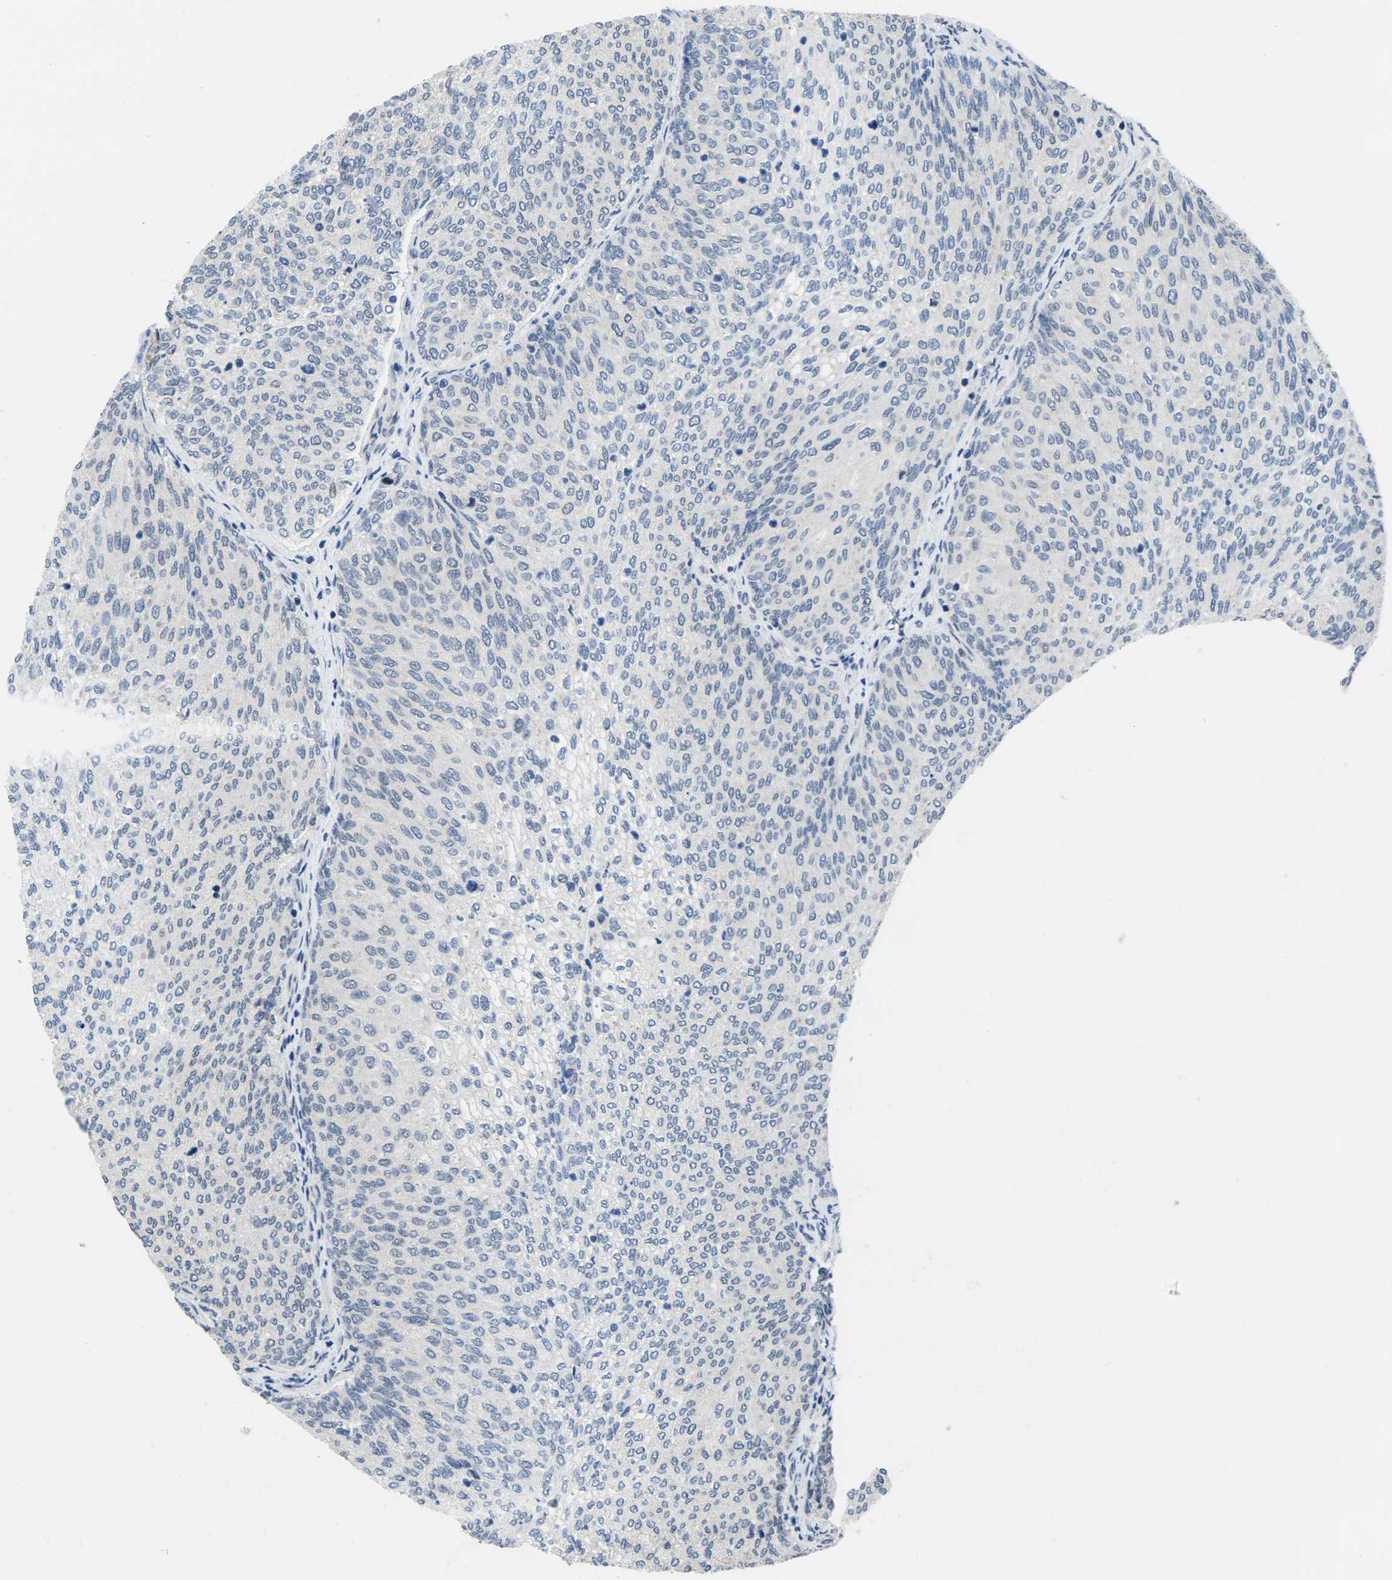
{"staining": {"intensity": "negative", "quantity": "none", "location": "none"}, "tissue": "urothelial cancer", "cell_type": "Tumor cells", "image_type": "cancer", "snomed": [{"axis": "morphology", "description": "Urothelial carcinoma, Low grade"}, {"axis": "topography", "description": "Urinary bladder"}], "caption": "A high-resolution image shows immunohistochemistry staining of urothelial cancer, which displays no significant staining in tumor cells.", "gene": "RBM7", "patient": {"sex": "female", "age": 79}}